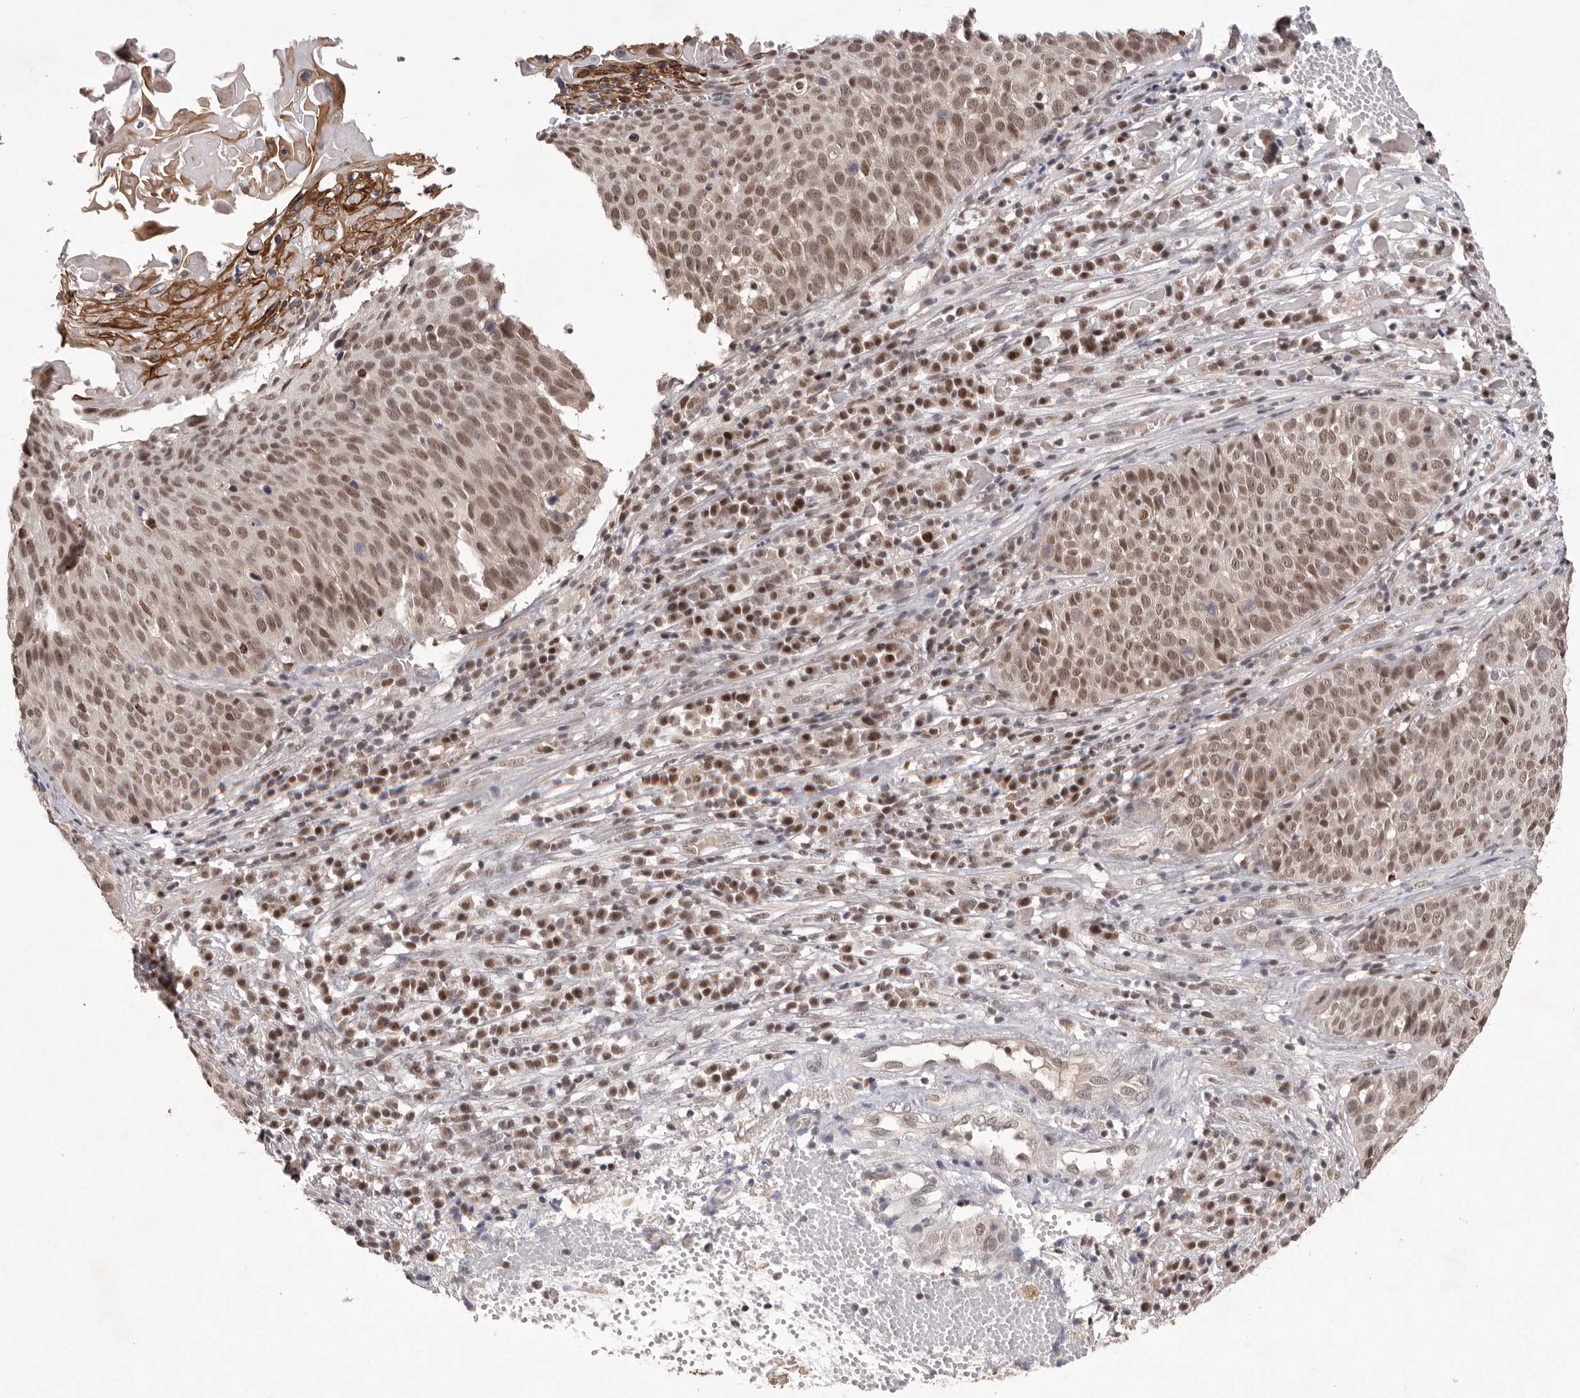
{"staining": {"intensity": "moderate", "quantity": ">75%", "location": "nuclear"}, "tissue": "cervical cancer", "cell_type": "Tumor cells", "image_type": "cancer", "snomed": [{"axis": "morphology", "description": "Squamous cell carcinoma, NOS"}, {"axis": "topography", "description": "Cervix"}], "caption": "A brown stain highlights moderate nuclear positivity of a protein in cervical cancer (squamous cell carcinoma) tumor cells.", "gene": "HUS1", "patient": {"sex": "female", "age": 74}}